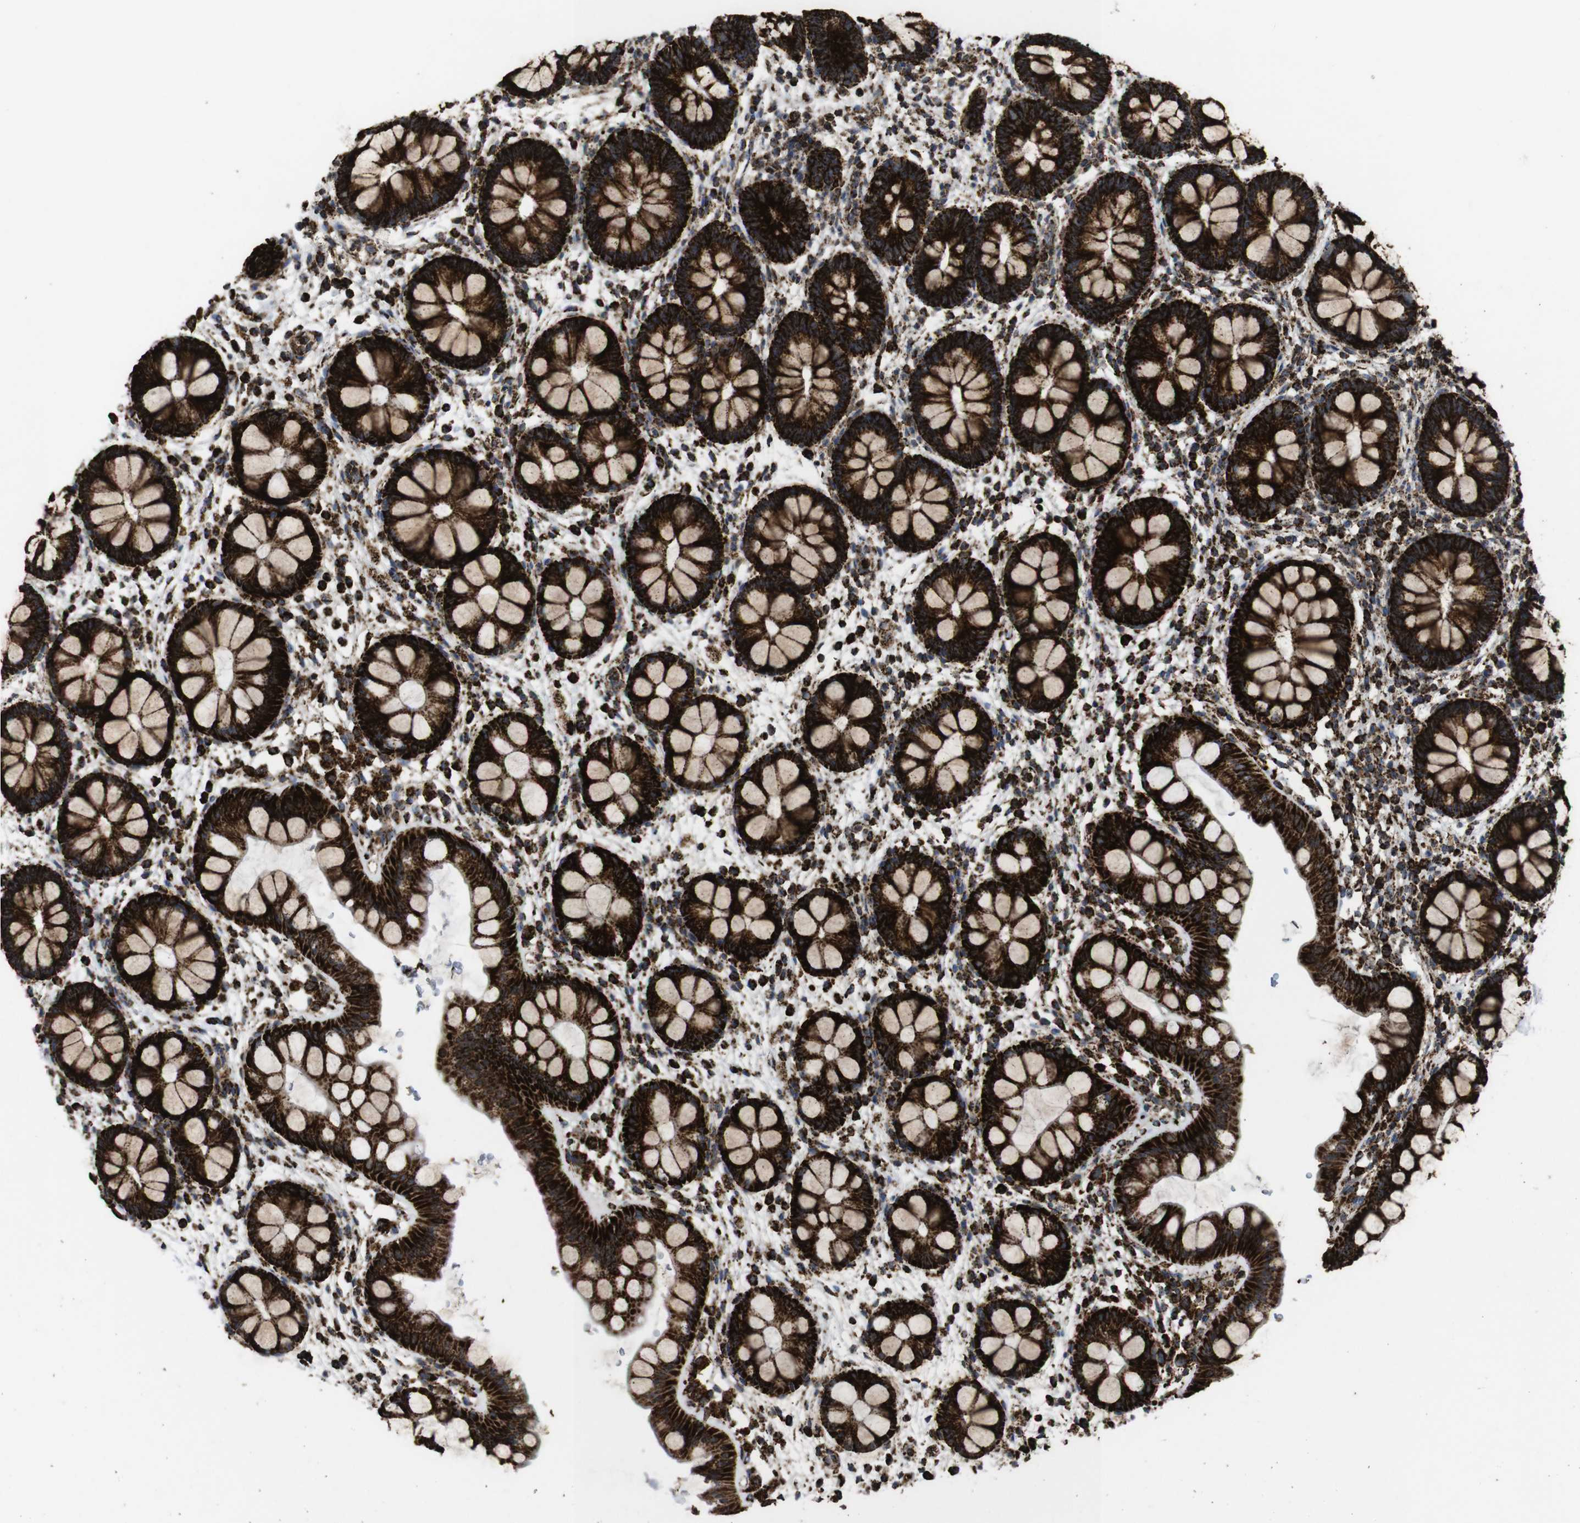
{"staining": {"intensity": "strong", "quantity": ">75%", "location": "cytoplasmic/membranous"}, "tissue": "rectum", "cell_type": "Glandular cells", "image_type": "normal", "snomed": [{"axis": "morphology", "description": "Normal tissue, NOS"}, {"axis": "topography", "description": "Rectum"}], "caption": "IHC image of normal human rectum stained for a protein (brown), which demonstrates high levels of strong cytoplasmic/membranous staining in approximately >75% of glandular cells.", "gene": "ATP5F1A", "patient": {"sex": "female", "age": 24}}